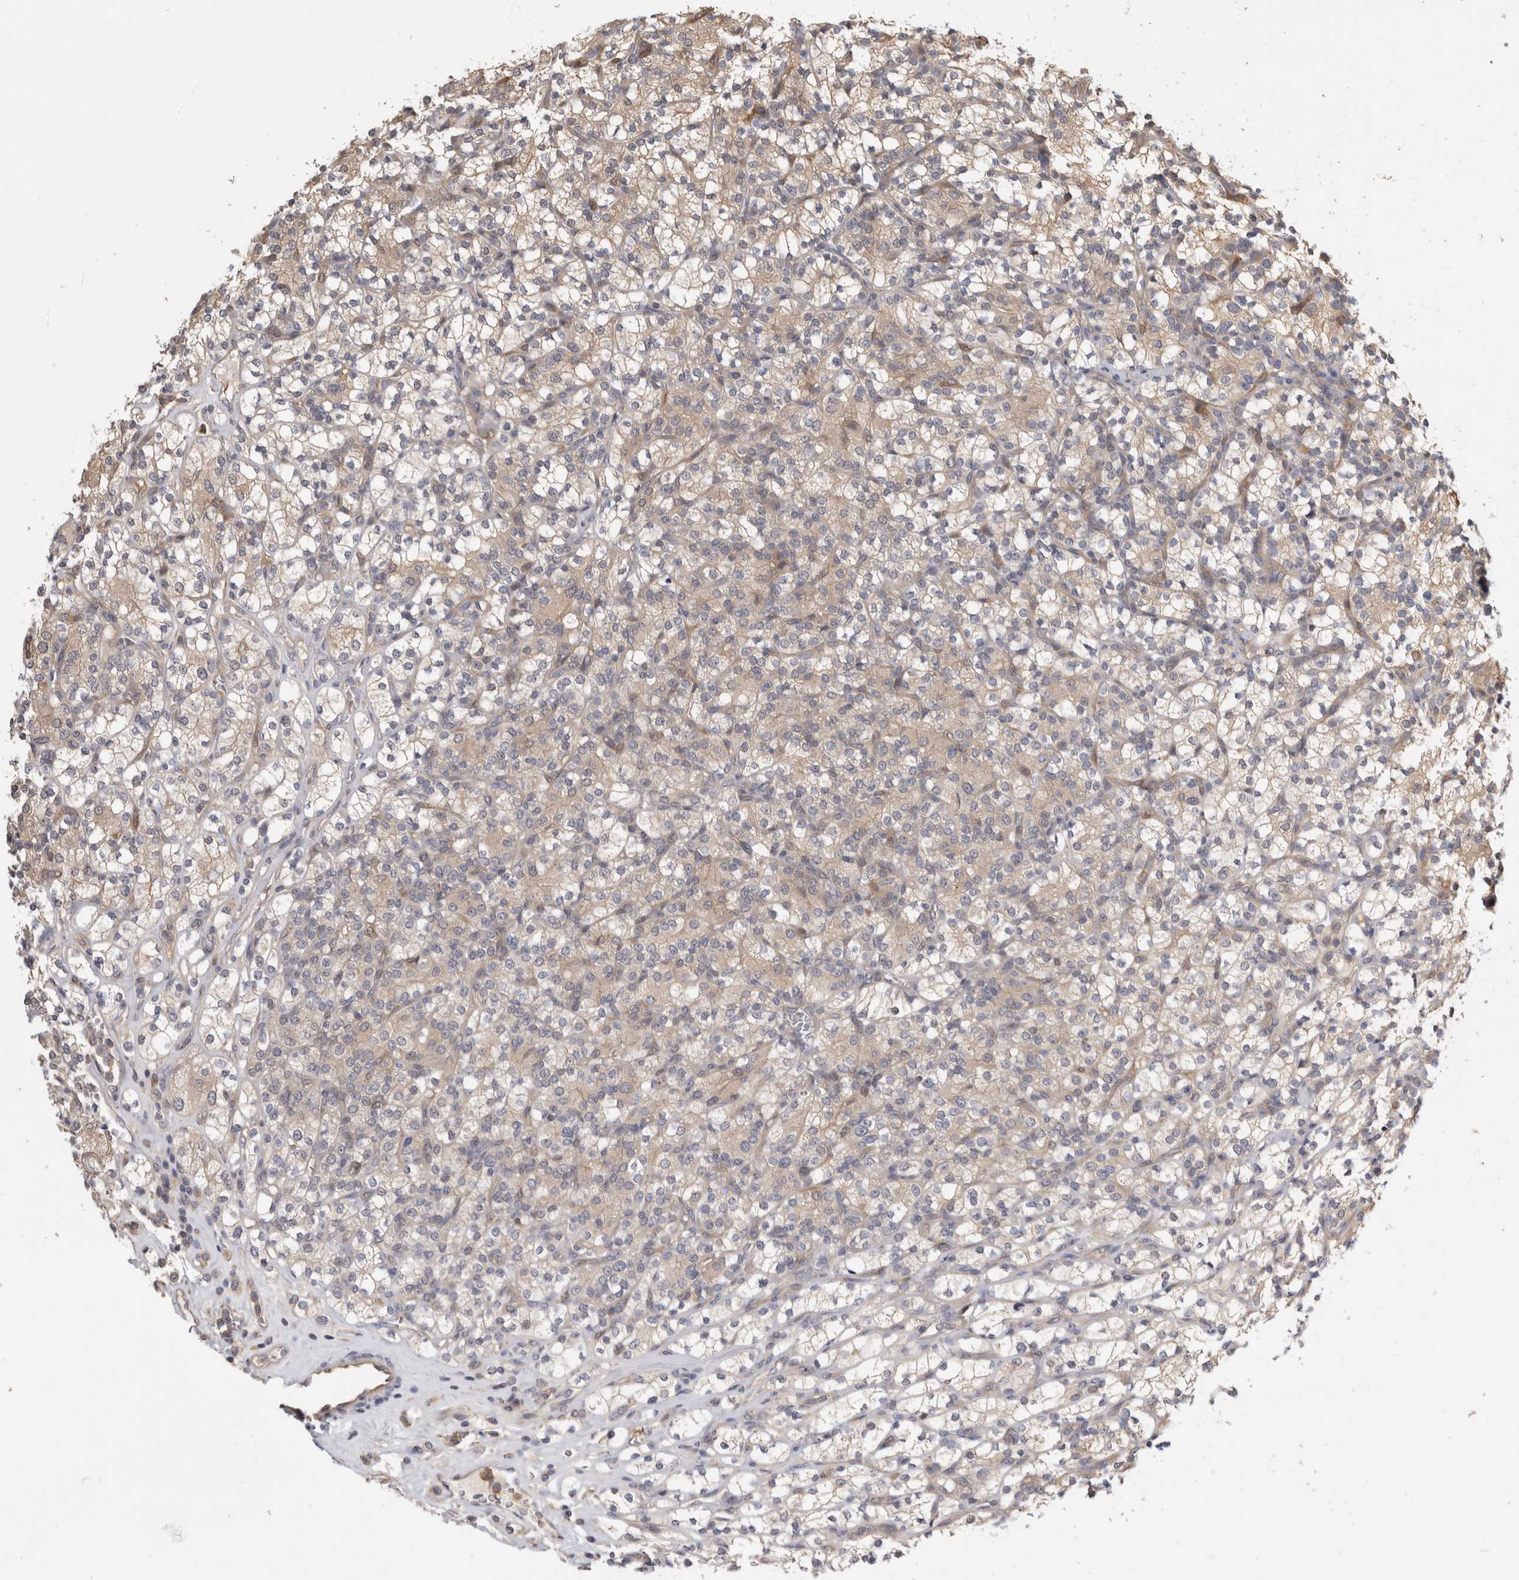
{"staining": {"intensity": "weak", "quantity": "25%-75%", "location": "cytoplasmic/membranous"}, "tissue": "renal cancer", "cell_type": "Tumor cells", "image_type": "cancer", "snomed": [{"axis": "morphology", "description": "Adenocarcinoma, NOS"}, {"axis": "topography", "description": "Kidney"}], "caption": "Protein staining shows weak cytoplasmic/membranous positivity in about 25%-75% of tumor cells in renal adenocarcinoma.", "gene": "PGM1", "patient": {"sex": "male", "age": 77}}